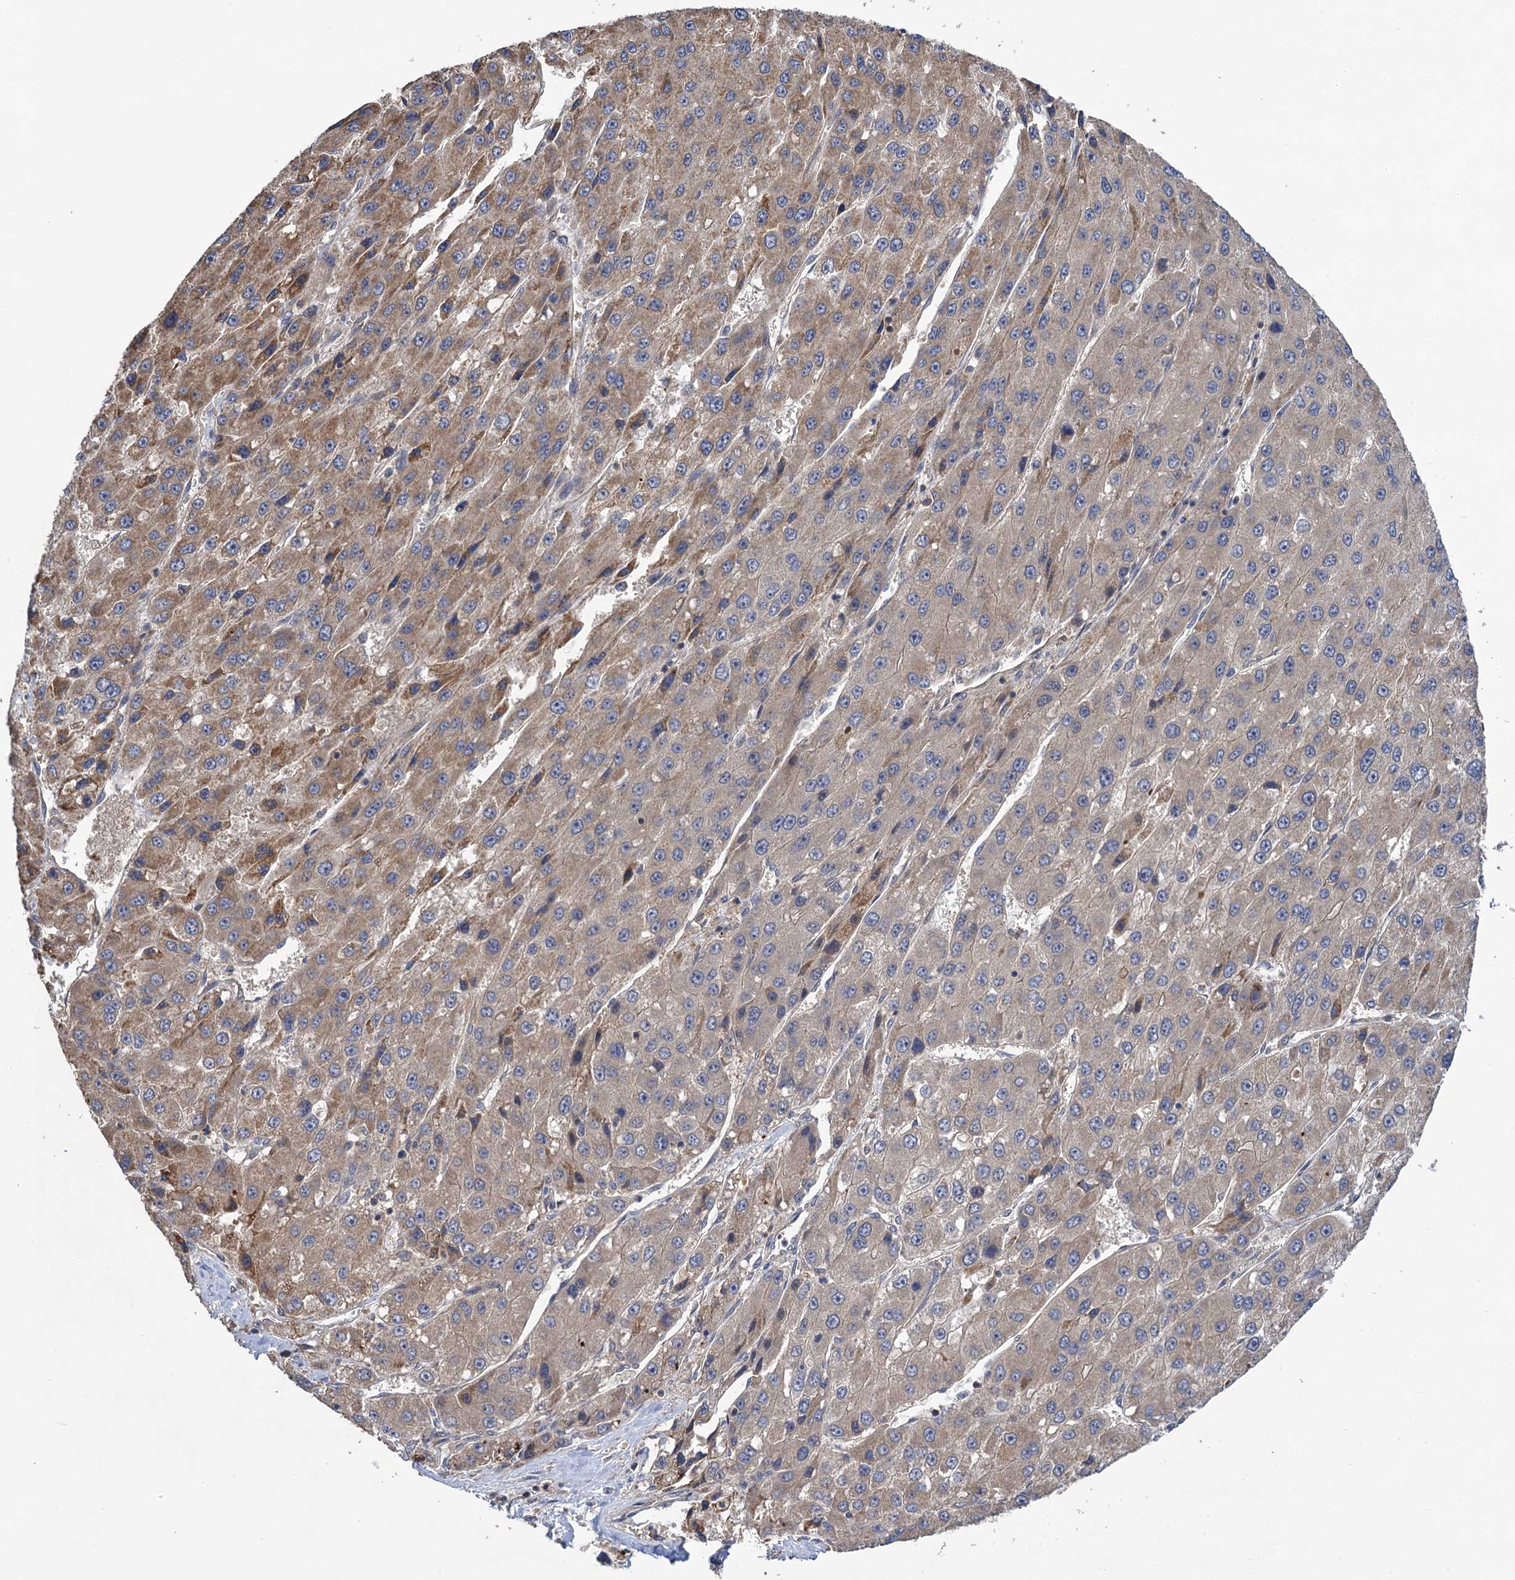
{"staining": {"intensity": "weak", "quantity": "25%-75%", "location": "cytoplasmic/membranous"}, "tissue": "liver cancer", "cell_type": "Tumor cells", "image_type": "cancer", "snomed": [{"axis": "morphology", "description": "Carcinoma, Hepatocellular, NOS"}, {"axis": "topography", "description": "Liver"}], "caption": "Weak cytoplasmic/membranous protein expression is seen in approximately 25%-75% of tumor cells in liver cancer.", "gene": "WDR88", "patient": {"sex": "female", "age": 73}}